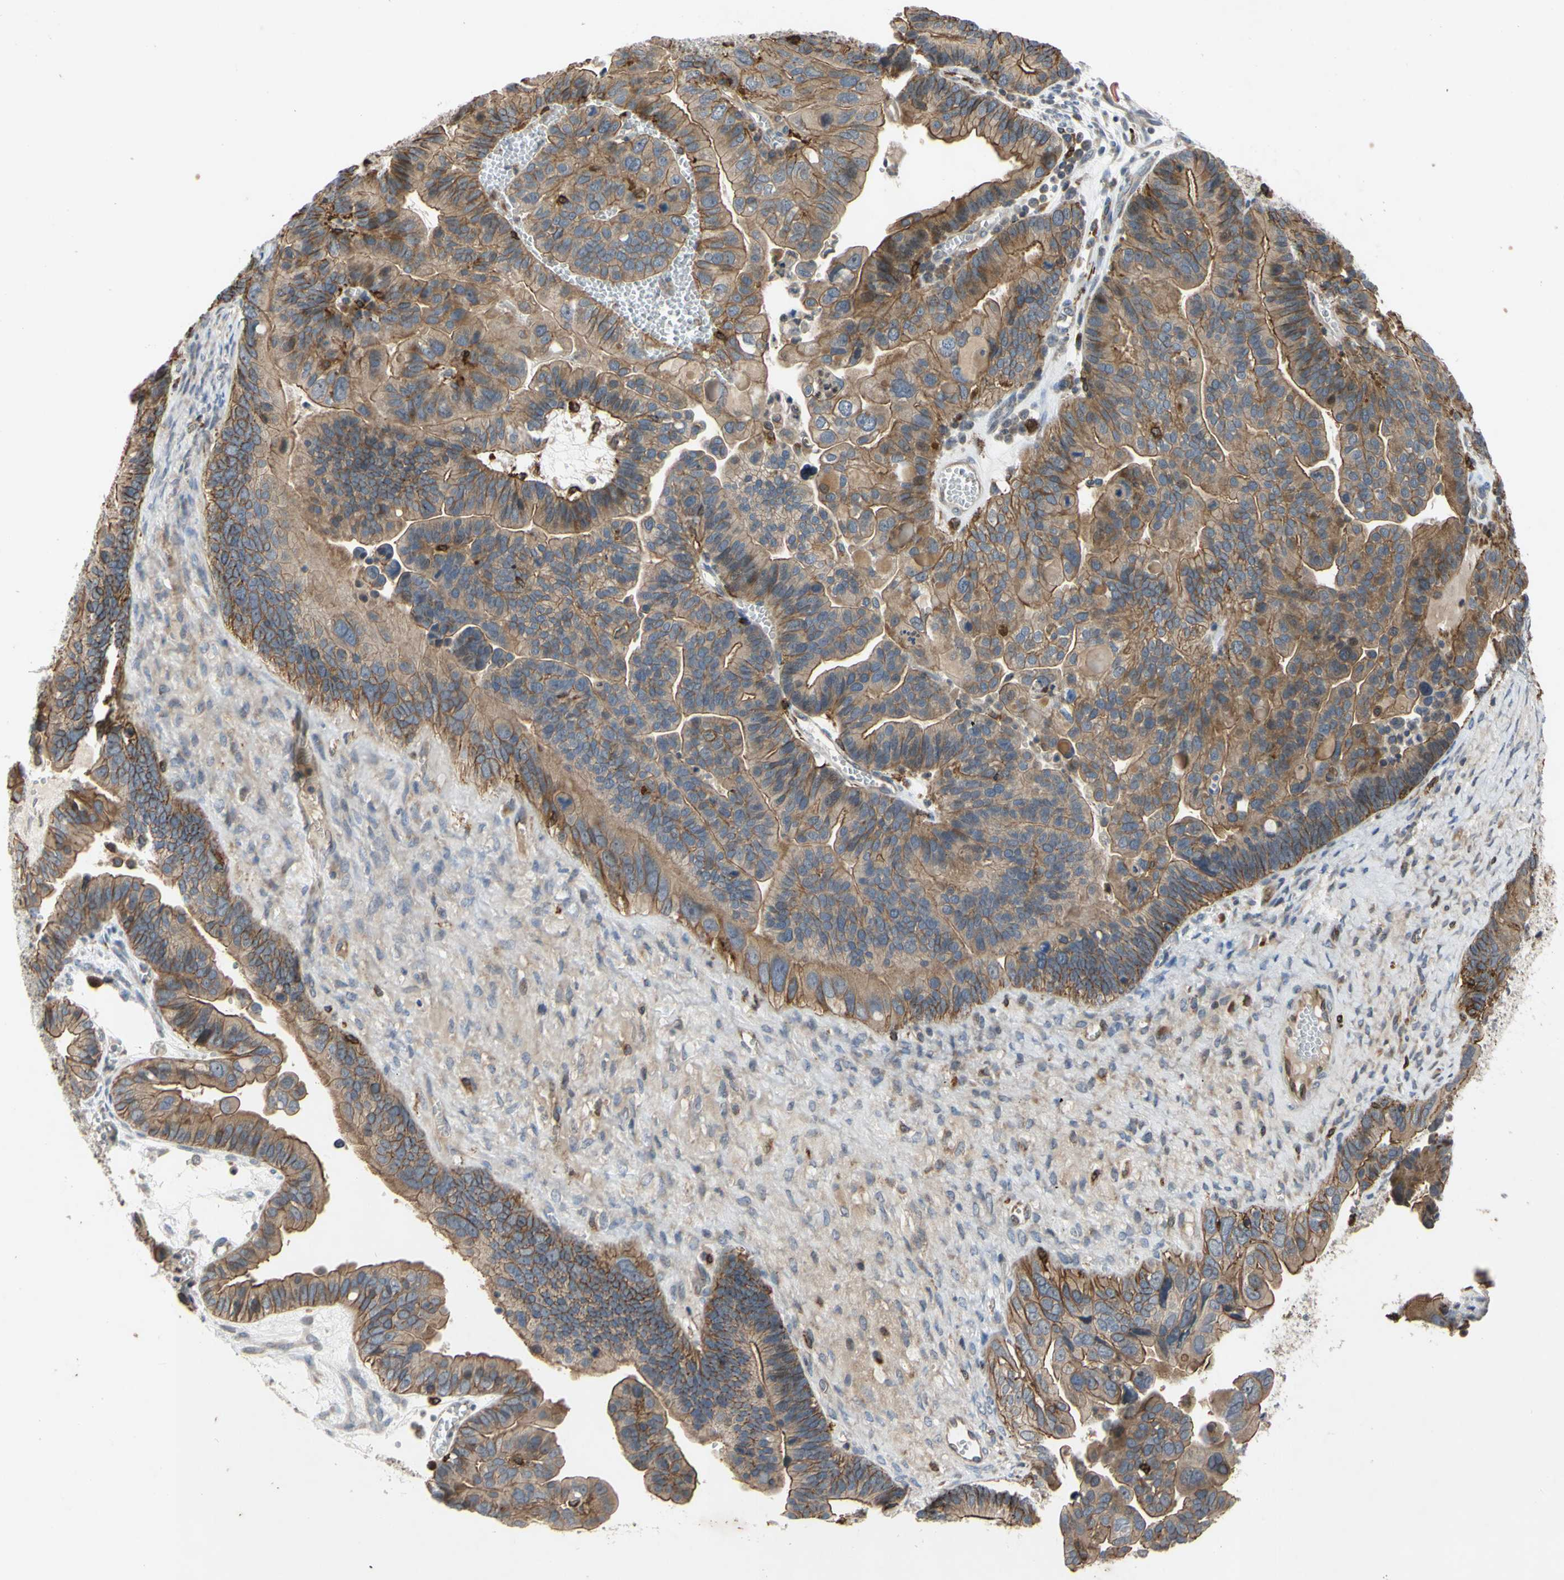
{"staining": {"intensity": "moderate", "quantity": ">75%", "location": "cytoplasmic/membranous"}, "tissue": "ovarian cancer", "cell_type": "Tumor cells", "image_type": "cancer", "snomed": [{"axis": "morphology", "description": "Cystadenocarcinoma, serous, NOS"}, {"axis": "topography", "description": "Ovary"}], "caption": "Tumor cells display moderate cytoplasmic/membranous expression in approximately >75% of cells in serous cystadenocarcinoma (ovarian).", "gene": "PLXNA2", "patient": {"sex": "female", "age": 56}}